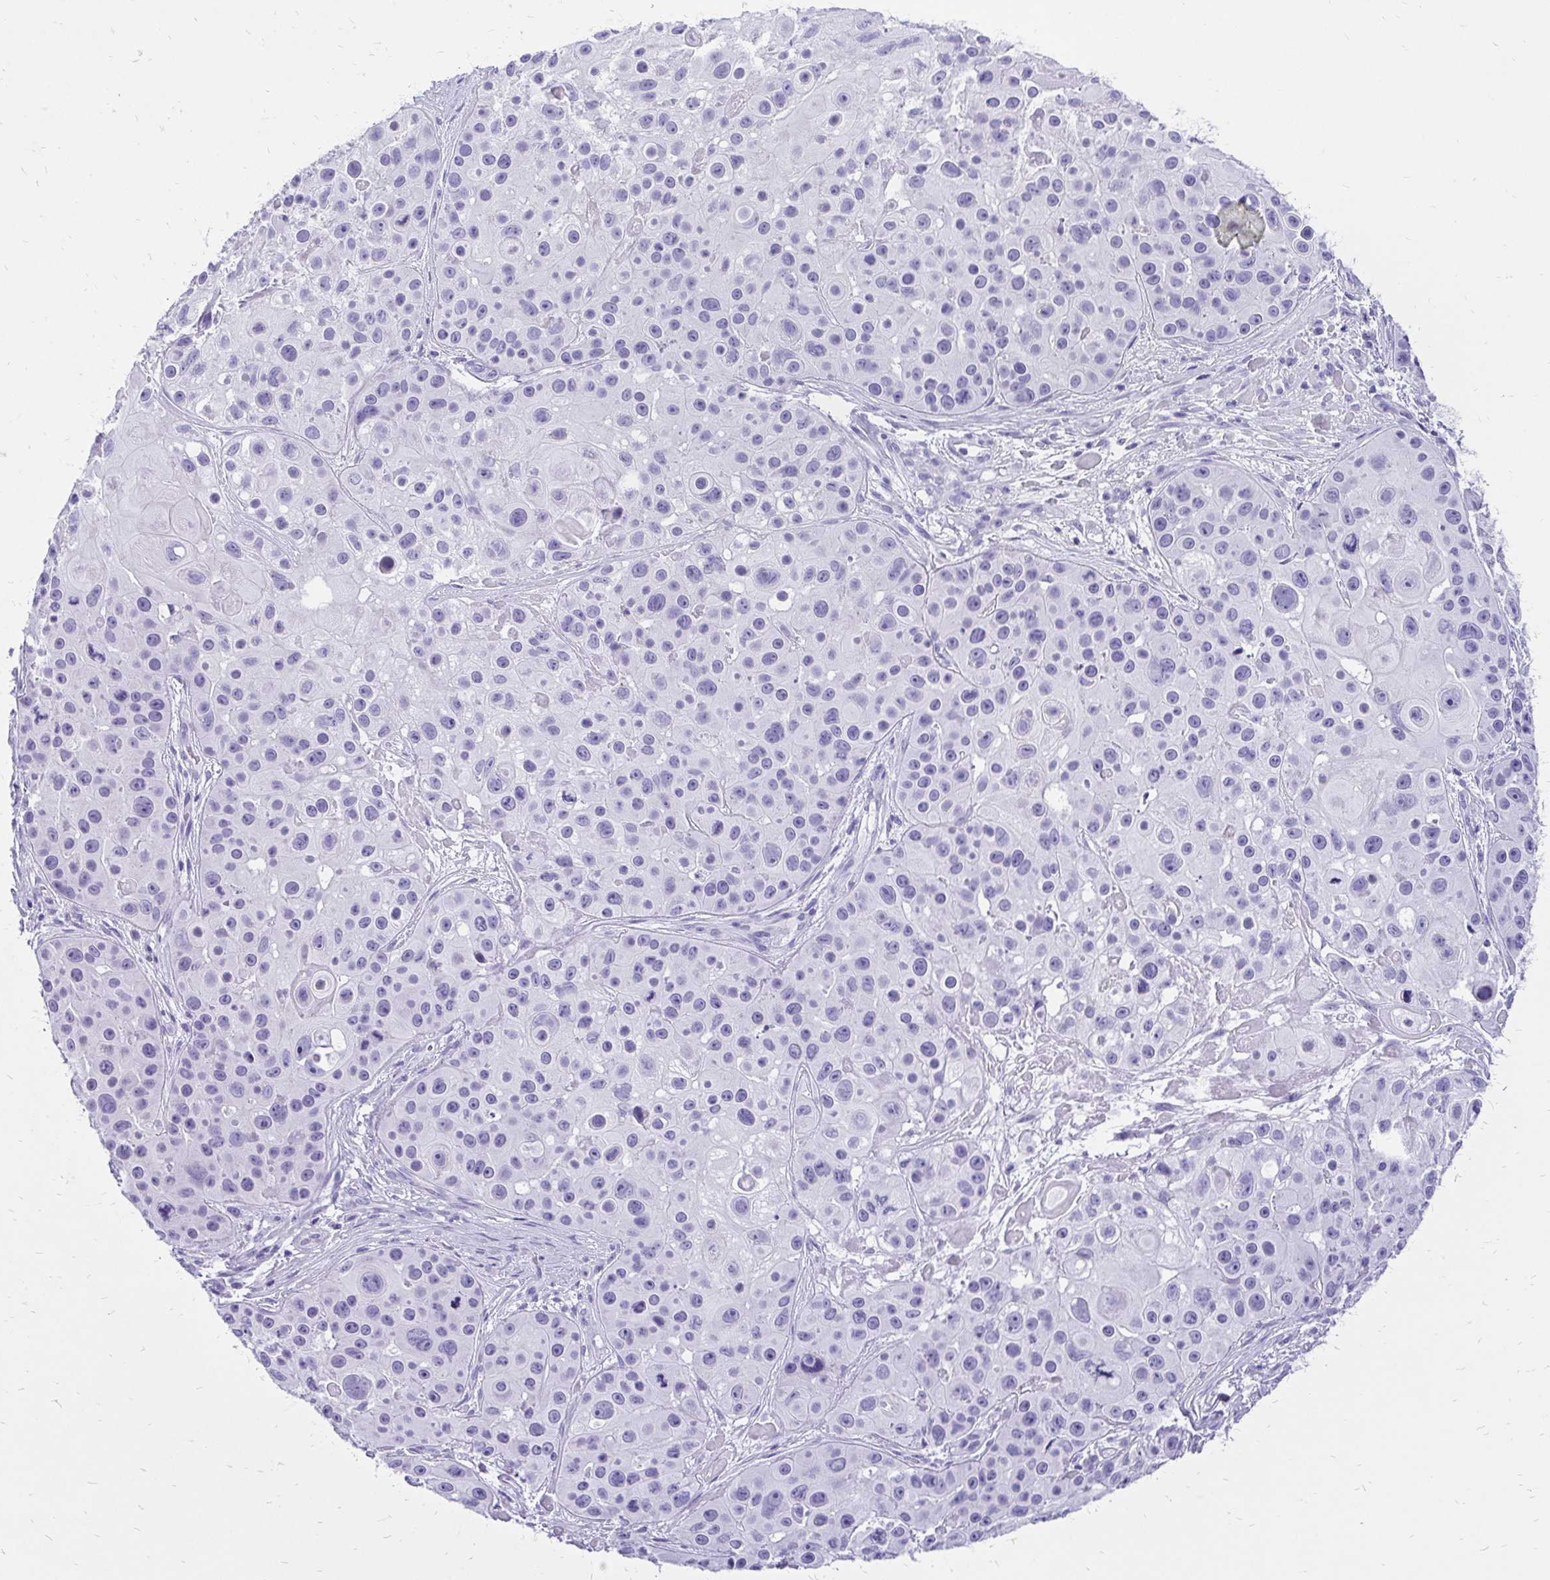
{"staining": {"intensity": "negative", "quantity": "none", "location": "none"}, "tissue": "skin cancer", "cell_type": "Tumor cells", "image_type": "cancer", "snomed": [{"axis": "morphology", "description": "Squamous cell carcinoma, NOS"}, {"axis": "topography", "description": "Skin"}], "caption": "High power microscopy photomicrograph of an immunohistochemistry (IHC) photomicrograph of skin squamous cell carcinoma, revealing no significant positivity in tumor cells.", "gene": "SLC32A1", "patient": {"sex": "male", "age": 92}}